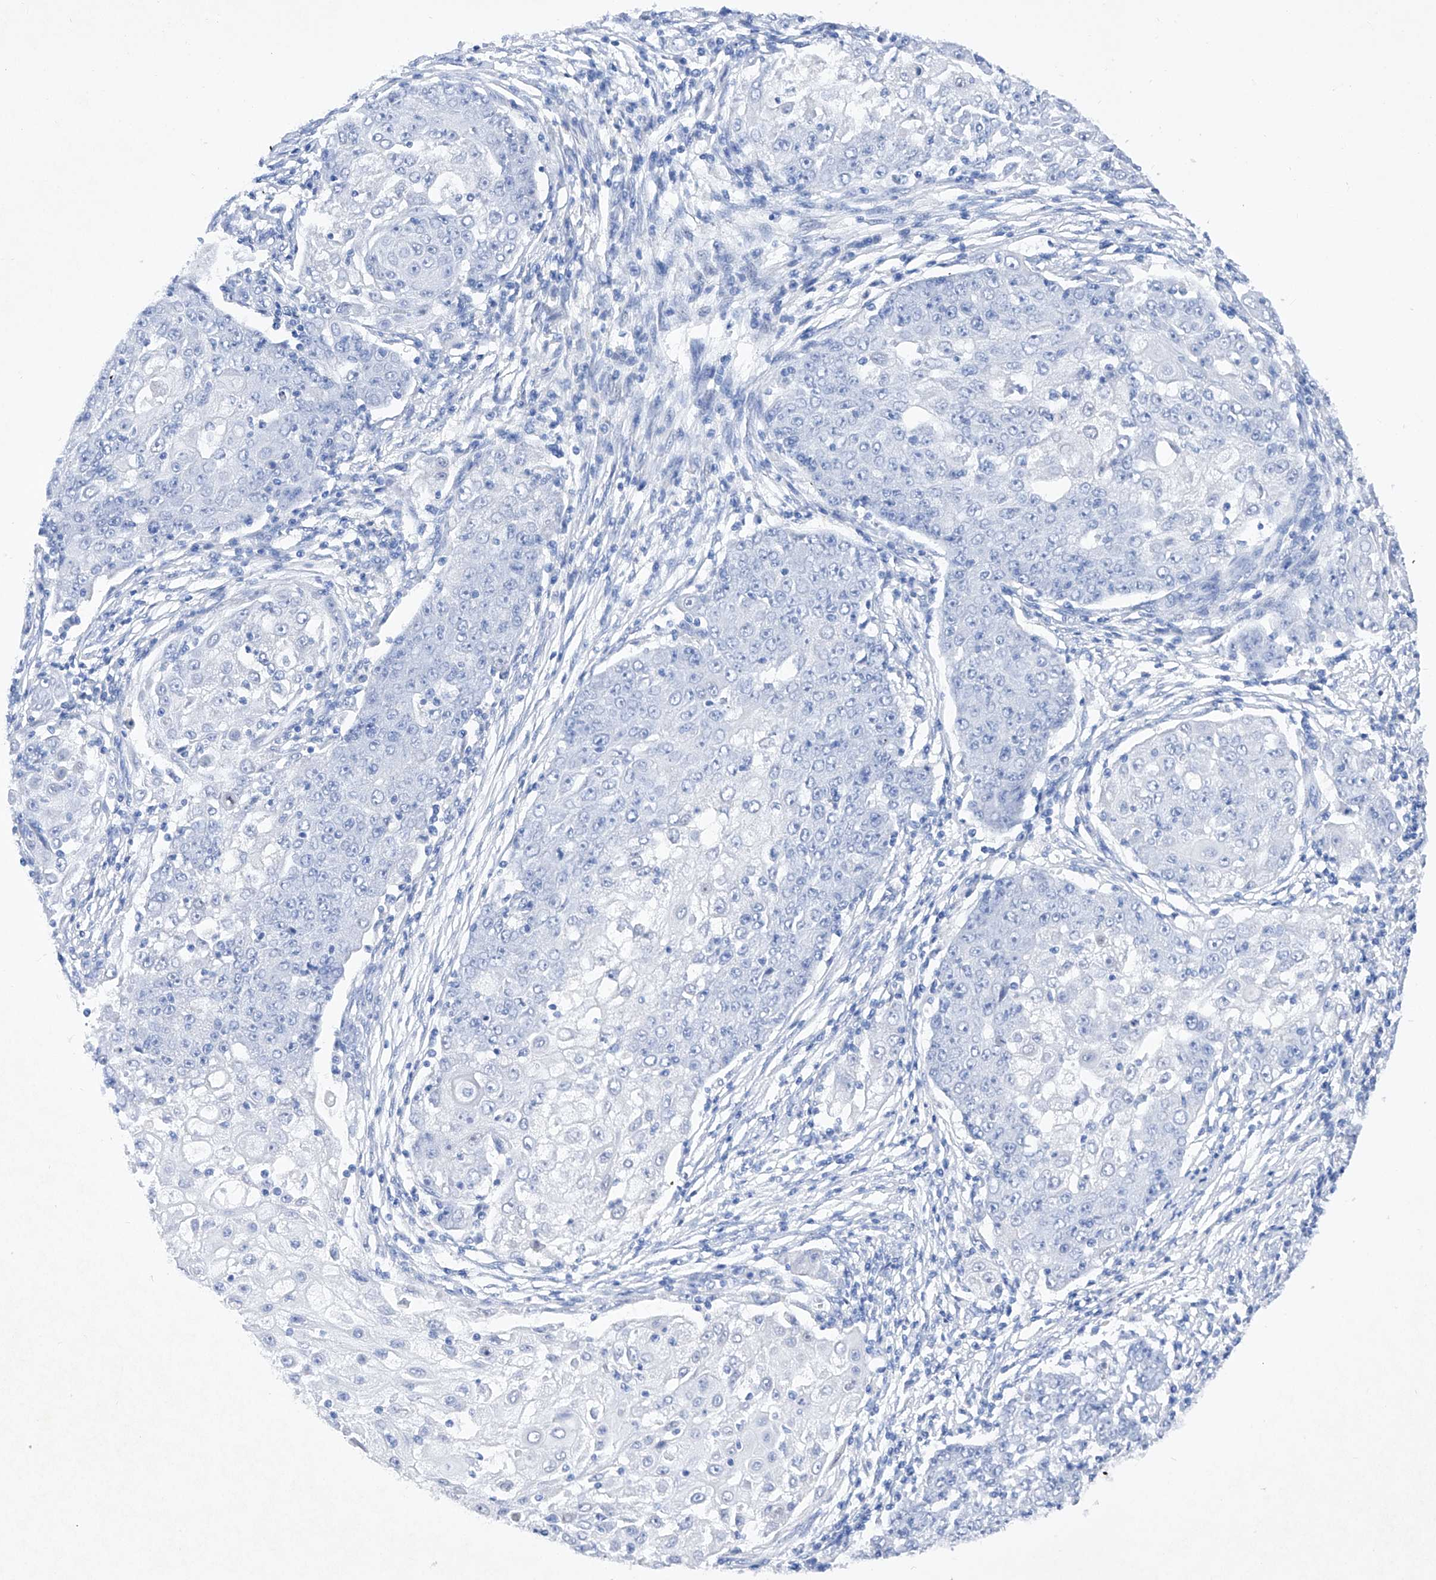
{"staining": {"intensity": "negative", "quantity": "none", "location": "none"}, "tissue": "ovarian cancer", "cell_type": "Tumor cells", "image_type": "cancer", "snomed": [{"axis": "morphology", "description": "Carcinoma, endometroid"}, {"axis": "topography", "description": "Ovary"}], "caption": "Immunohistochemistry (IHC) of ovarian endometroid carcinoma reveals no positivity in tumor cells.", "gene": "BARX2", "patient": {"sex": "female", "age": 42}}